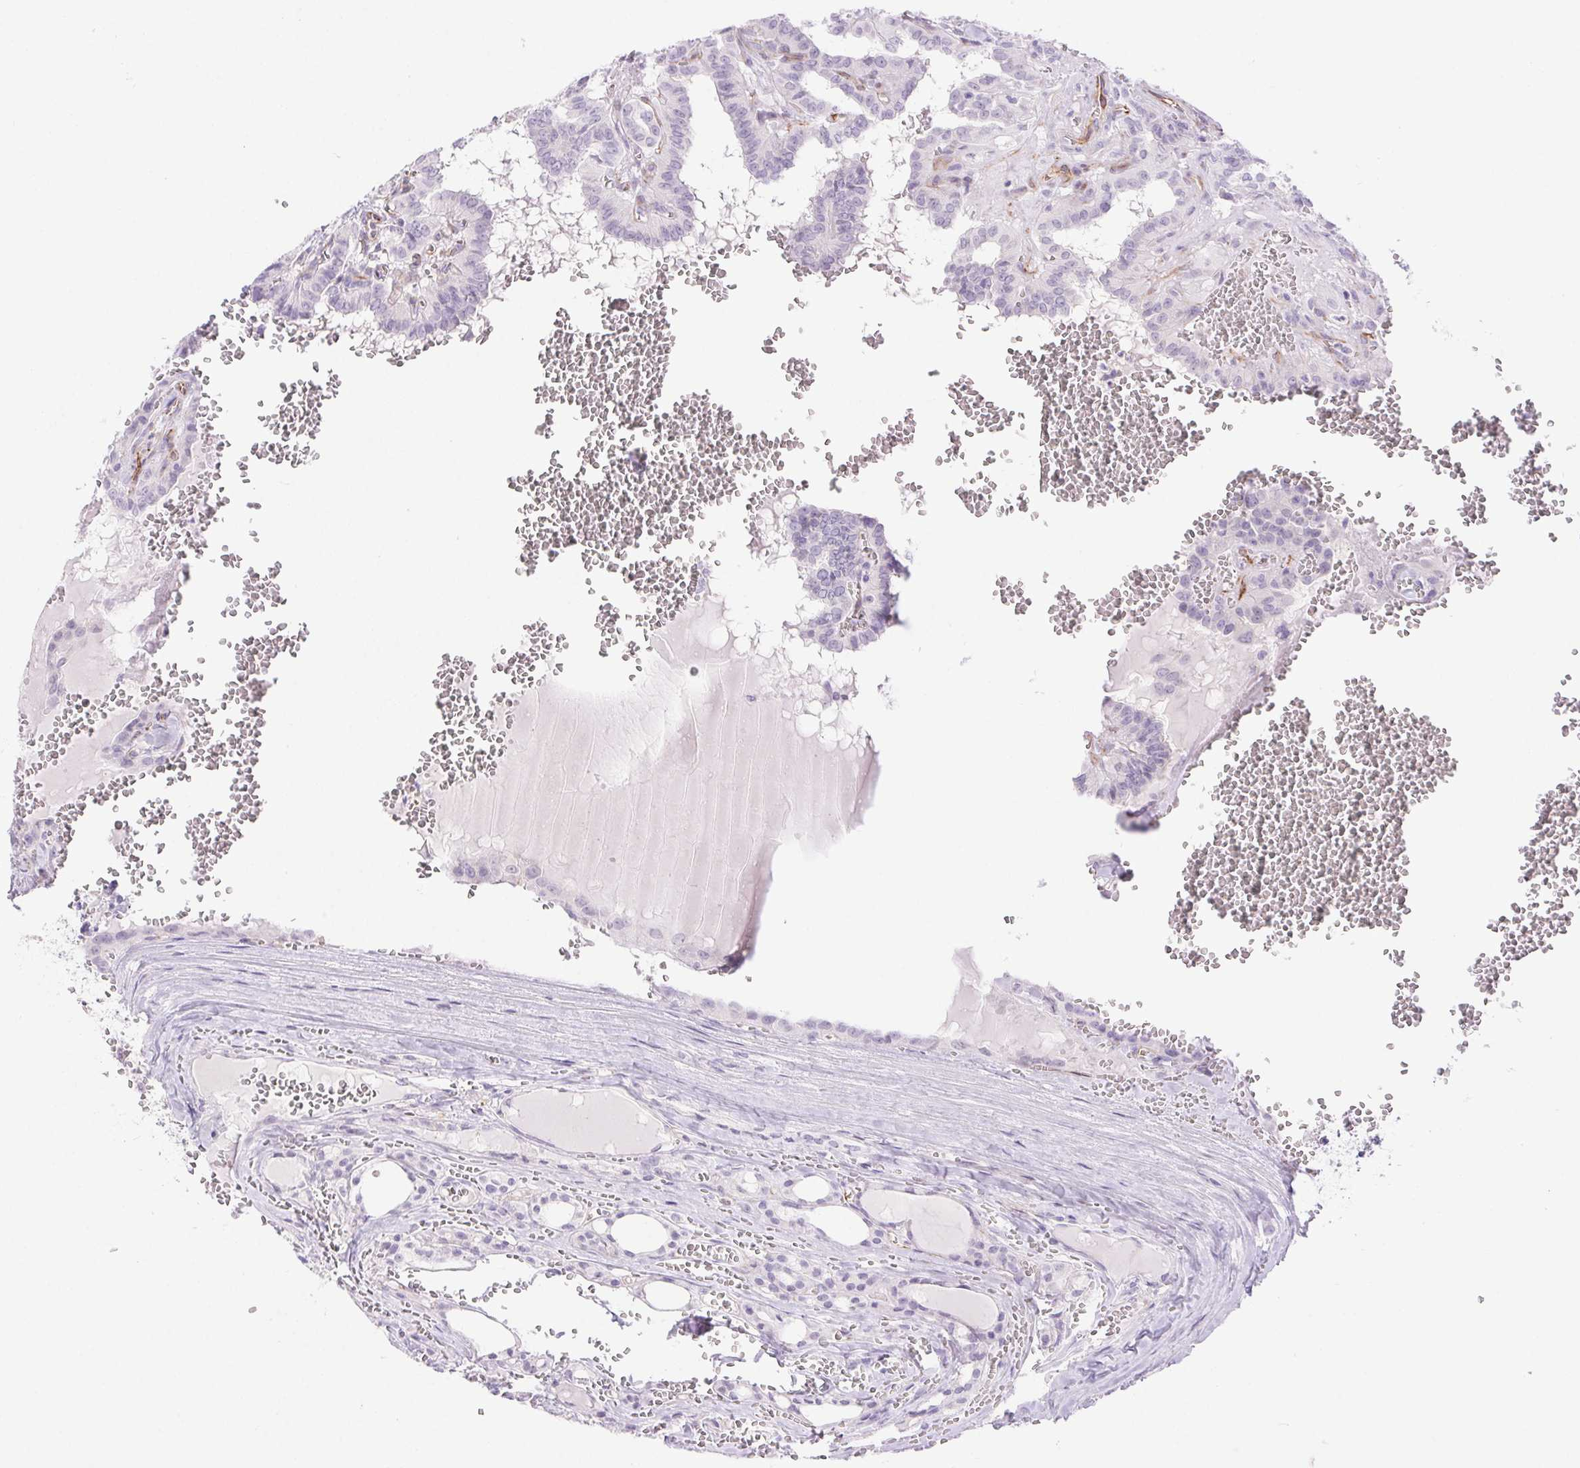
{"staining": {"intensity": "negative", "quantity": "none", "location": "none"}, "tissue": "thyroid cancer", "cell_type": "Tumor cells", "image_type": "cancer", "snomed": [{"axis": "morphology", "description": "Papillary adenocarcinoma, NOS"}, {"axis": "topography", "description": "Thyroid gland"}], "caption": "Tumor cells are negative for brown protein staining in thyroid cancer.", "gene": "ERP27", "patient": {"sex": "female", "age": 21}}